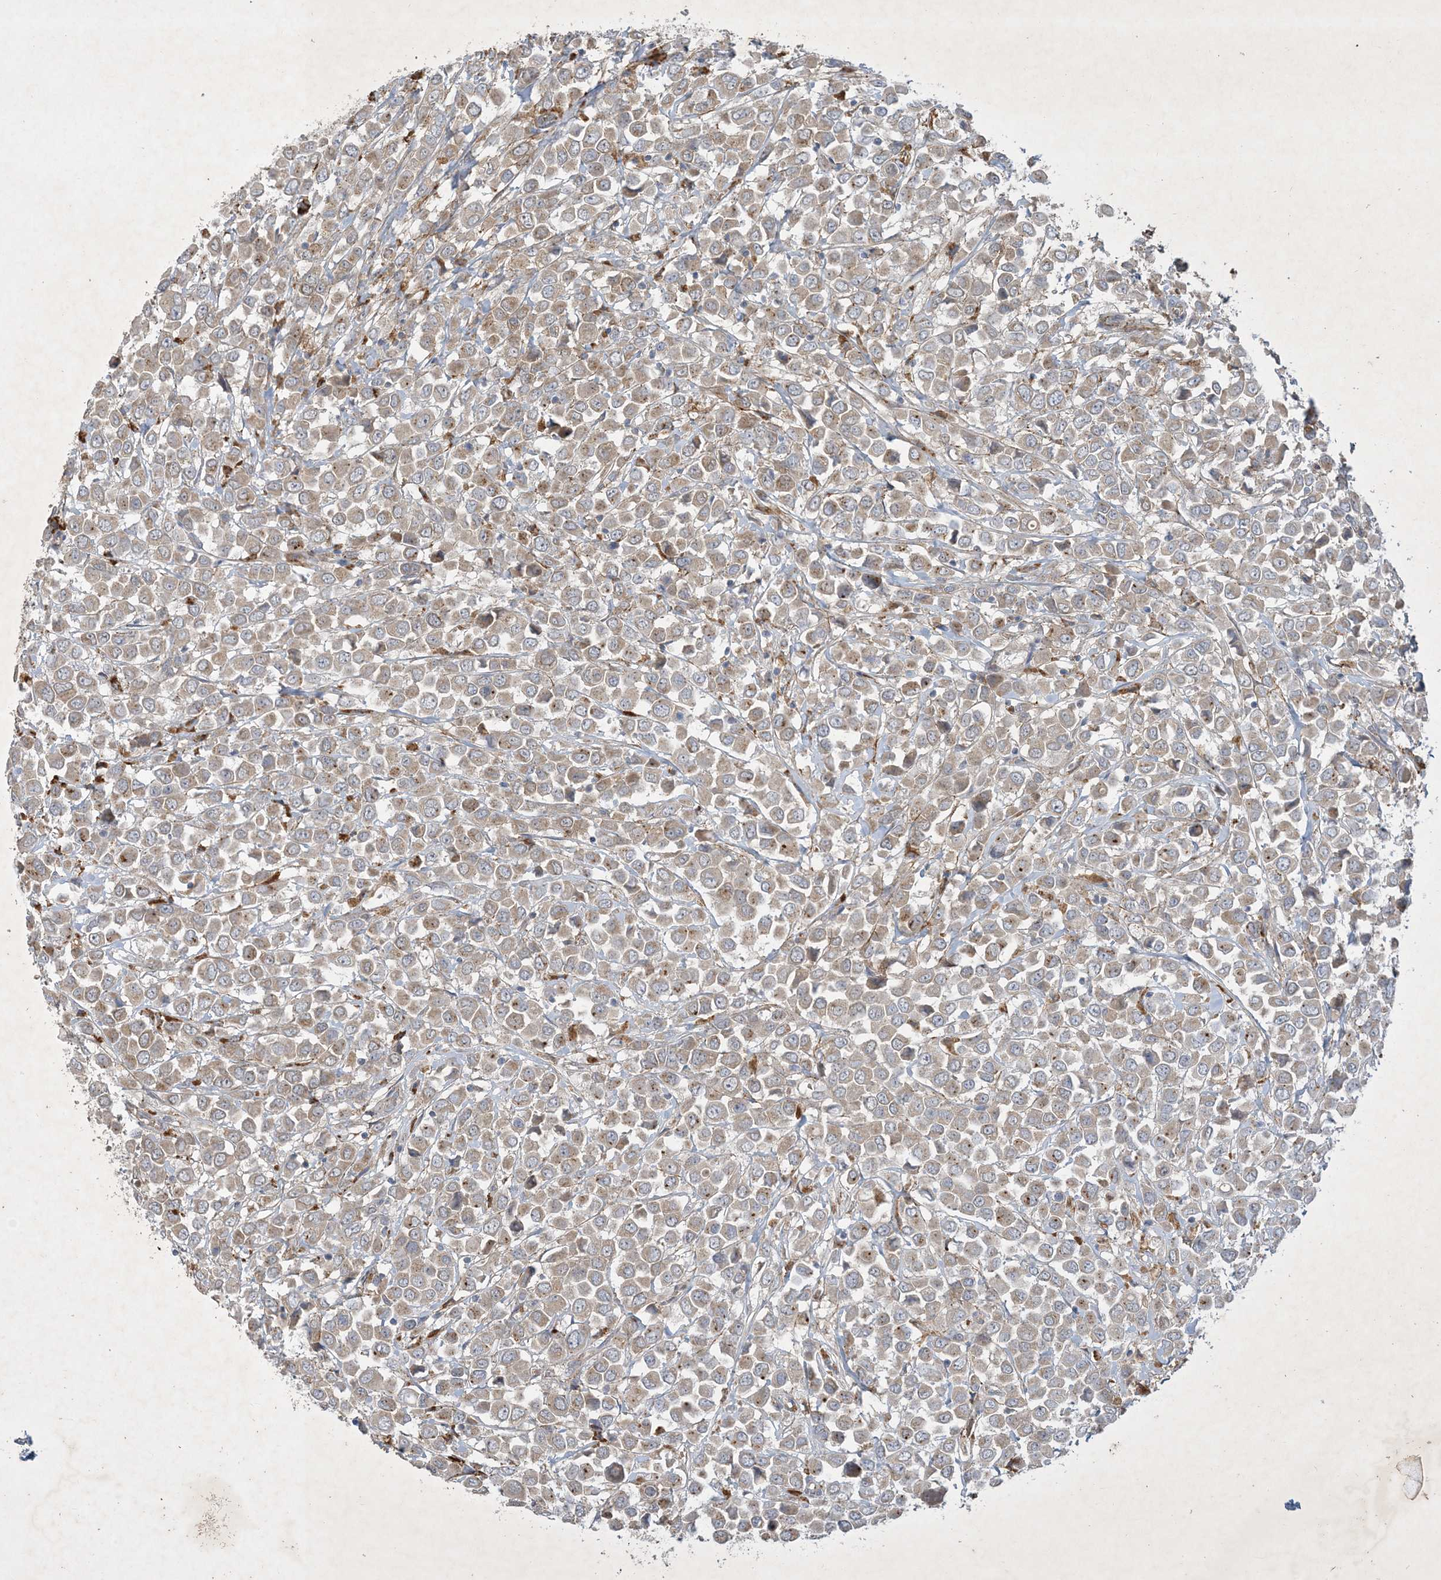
{"staining": {"intensity": "weak", "quantity": ">75%", "location": "cytoplasmic/membranous"}, "tissue": "breast cancer", "cell_type": "Tumor cells", "image_type": "cancer", "snomed": [{"axis": "morphology", "description": "Duct carcinoma"}, {"axis": "topography", "description": "Breast"}], "caption": "Breast cancer (intraductal carcinoma) stained for a protein (brown) reveals weak cytoplasmic/membranous positive positivity in approximately >75% of tumor cells.", "gene": "MRPS18A", "patient": {"sex": "female", "age": 61}}